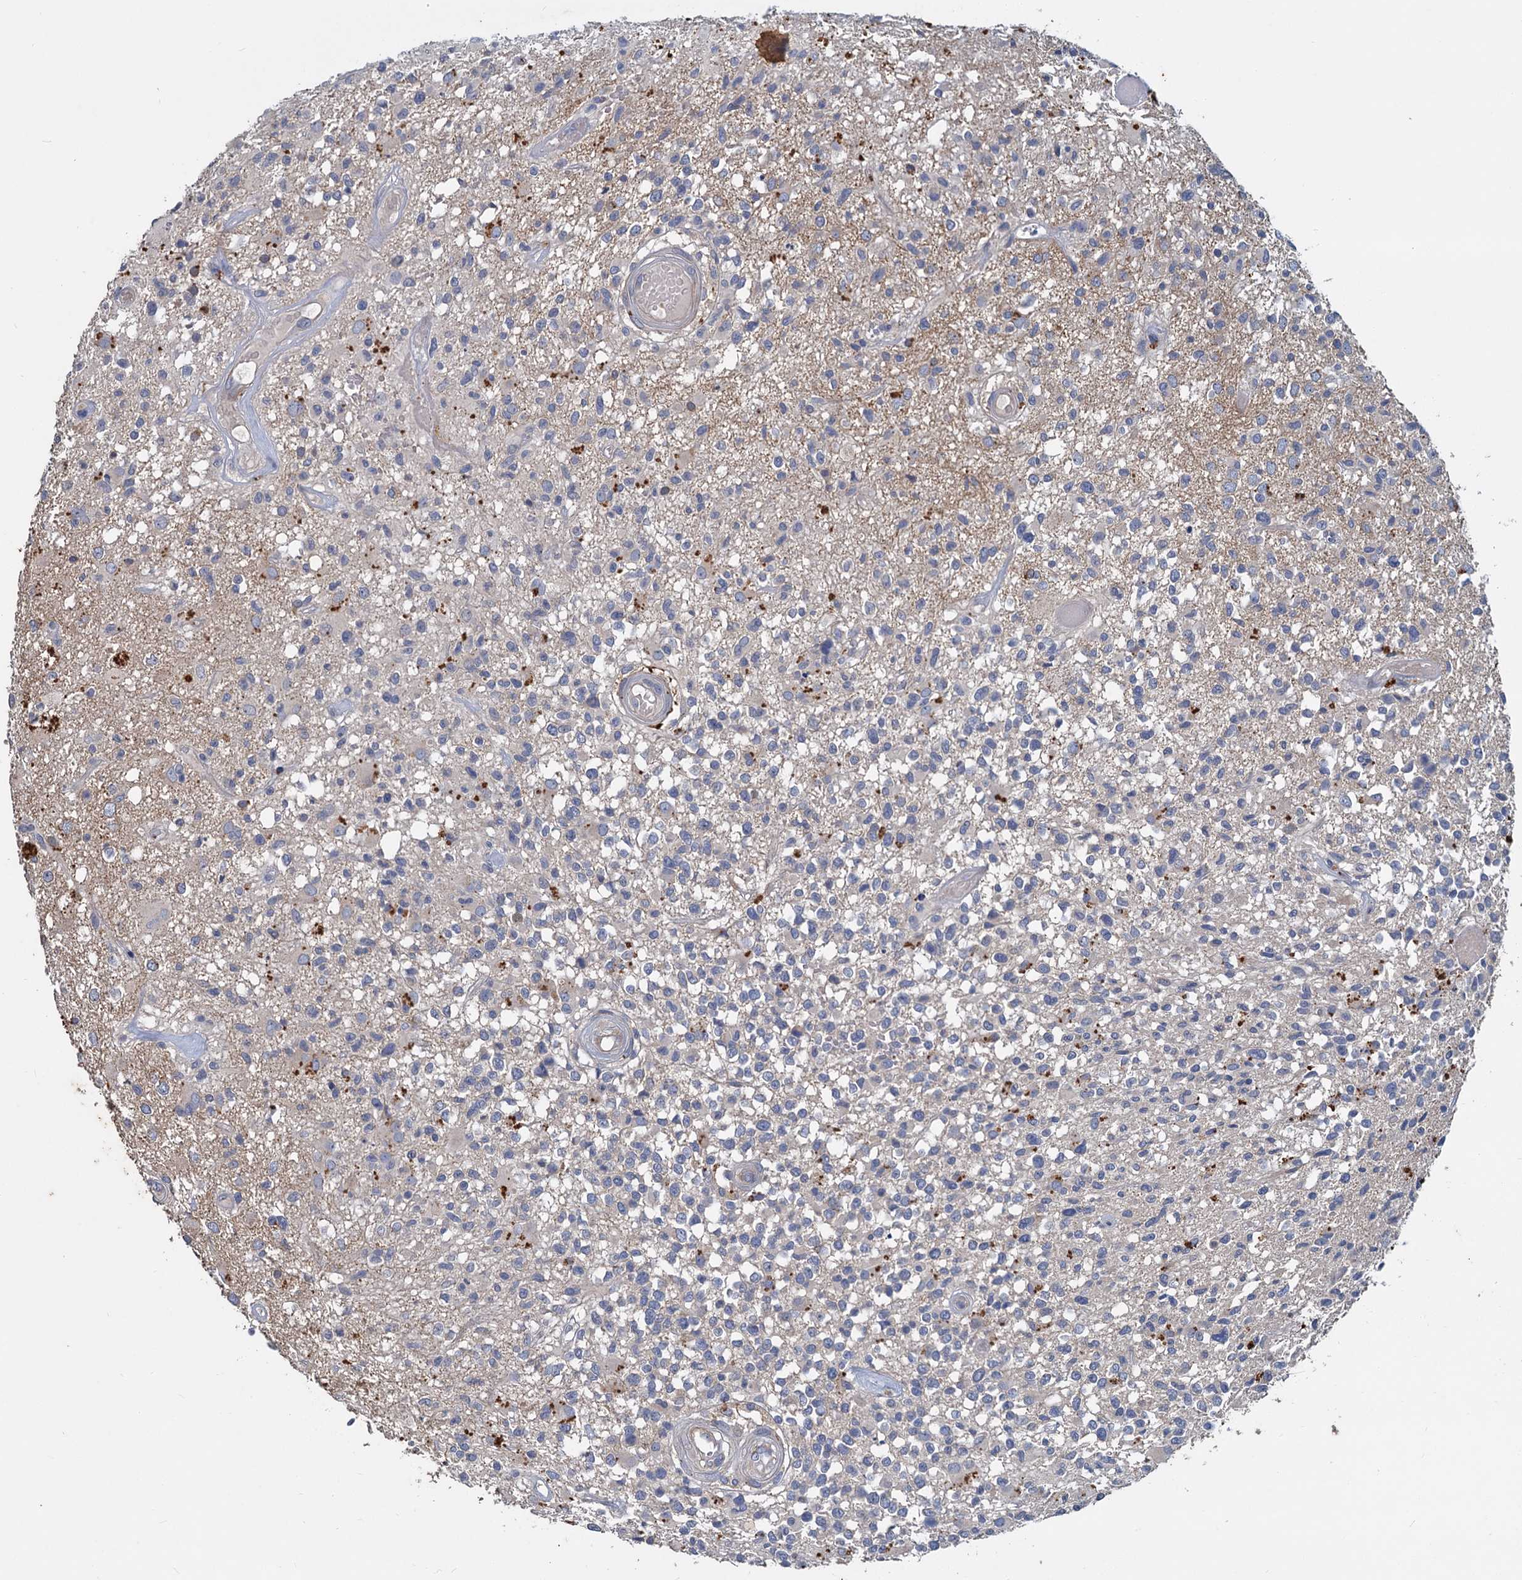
{"staining": {"intensity": "negative", "quantity": "none", "location": "none"}, "tissue": "glioma", "cell_type": "Tumor cells", "image_type": "cancer", "snomed": [{"axis": "morphology", "description": "Glioma, malignant, High grade"}, {"axis": "morphology", "description": "Glioblastoma, NOS"}, {"axis": "topography", "description": "Brain"}], "caption": "Immunohistochemistry image of neoplastic tissue: human high-grade glioma (malignant) stained with DAB (3,3'-diaminobenzidine) shows no significant protein positivity in tumor cells.", "gene": "SLC2A7", "patient": {"sex": "male", "age": 60}}